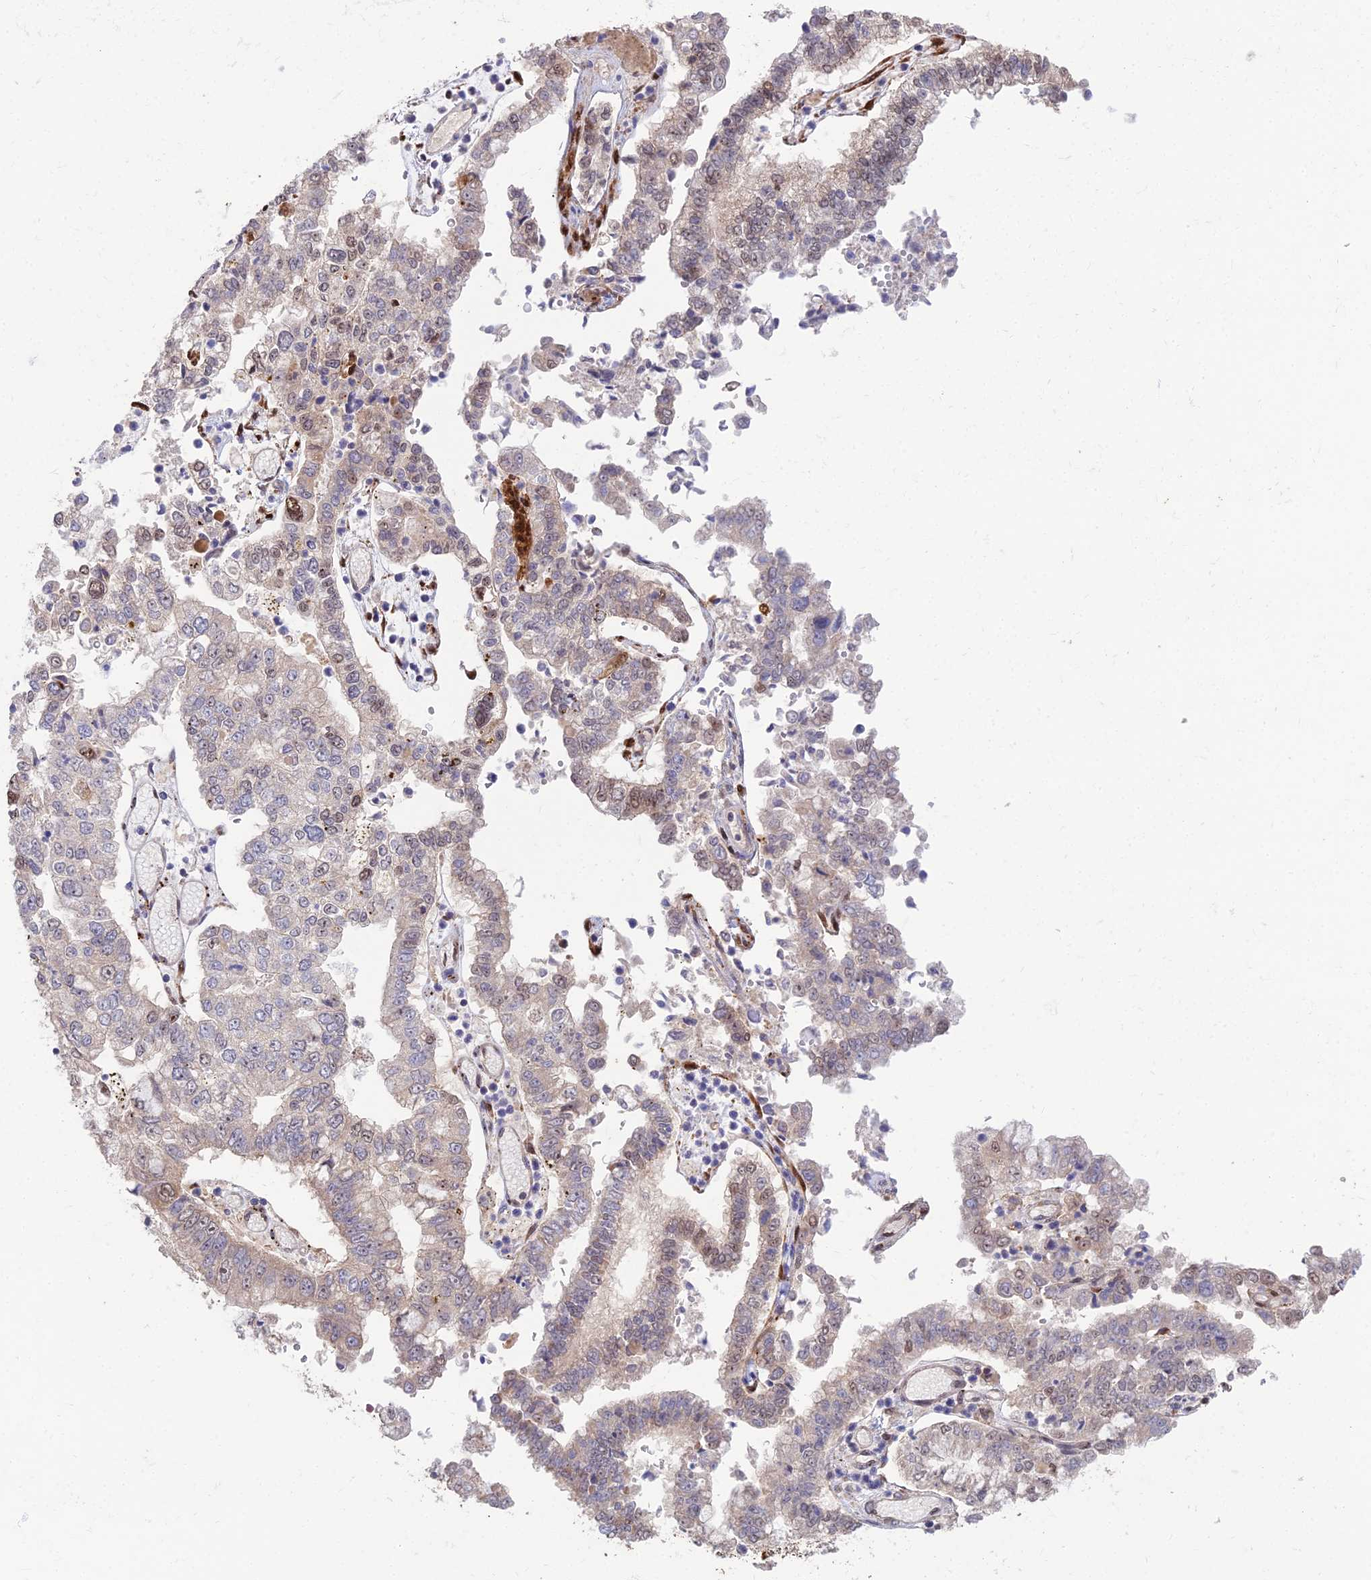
{"staining": {"intensity": "strong", "quantity": "<25%", "location": "cytoplasmic/membranous,nuclear"}, "tissue": "stomach cancer", "cell_type": "Tumor cells", "image_type": "cancer", "snomed": [{"axis": "morphology", "description": "Adenocarcinoma, NOS"}, {"axis": "topography", "description": "Stomach"}], "caption": "Approximately <25% of tumor cells in stomach adenocarcinoma show strong cytoplasmic/membranous and nuclear protein staining as visualized by brown immunohistochemical staining.", "gene": "DNPEP", "patient": {"sex": "male", "age": 76}}